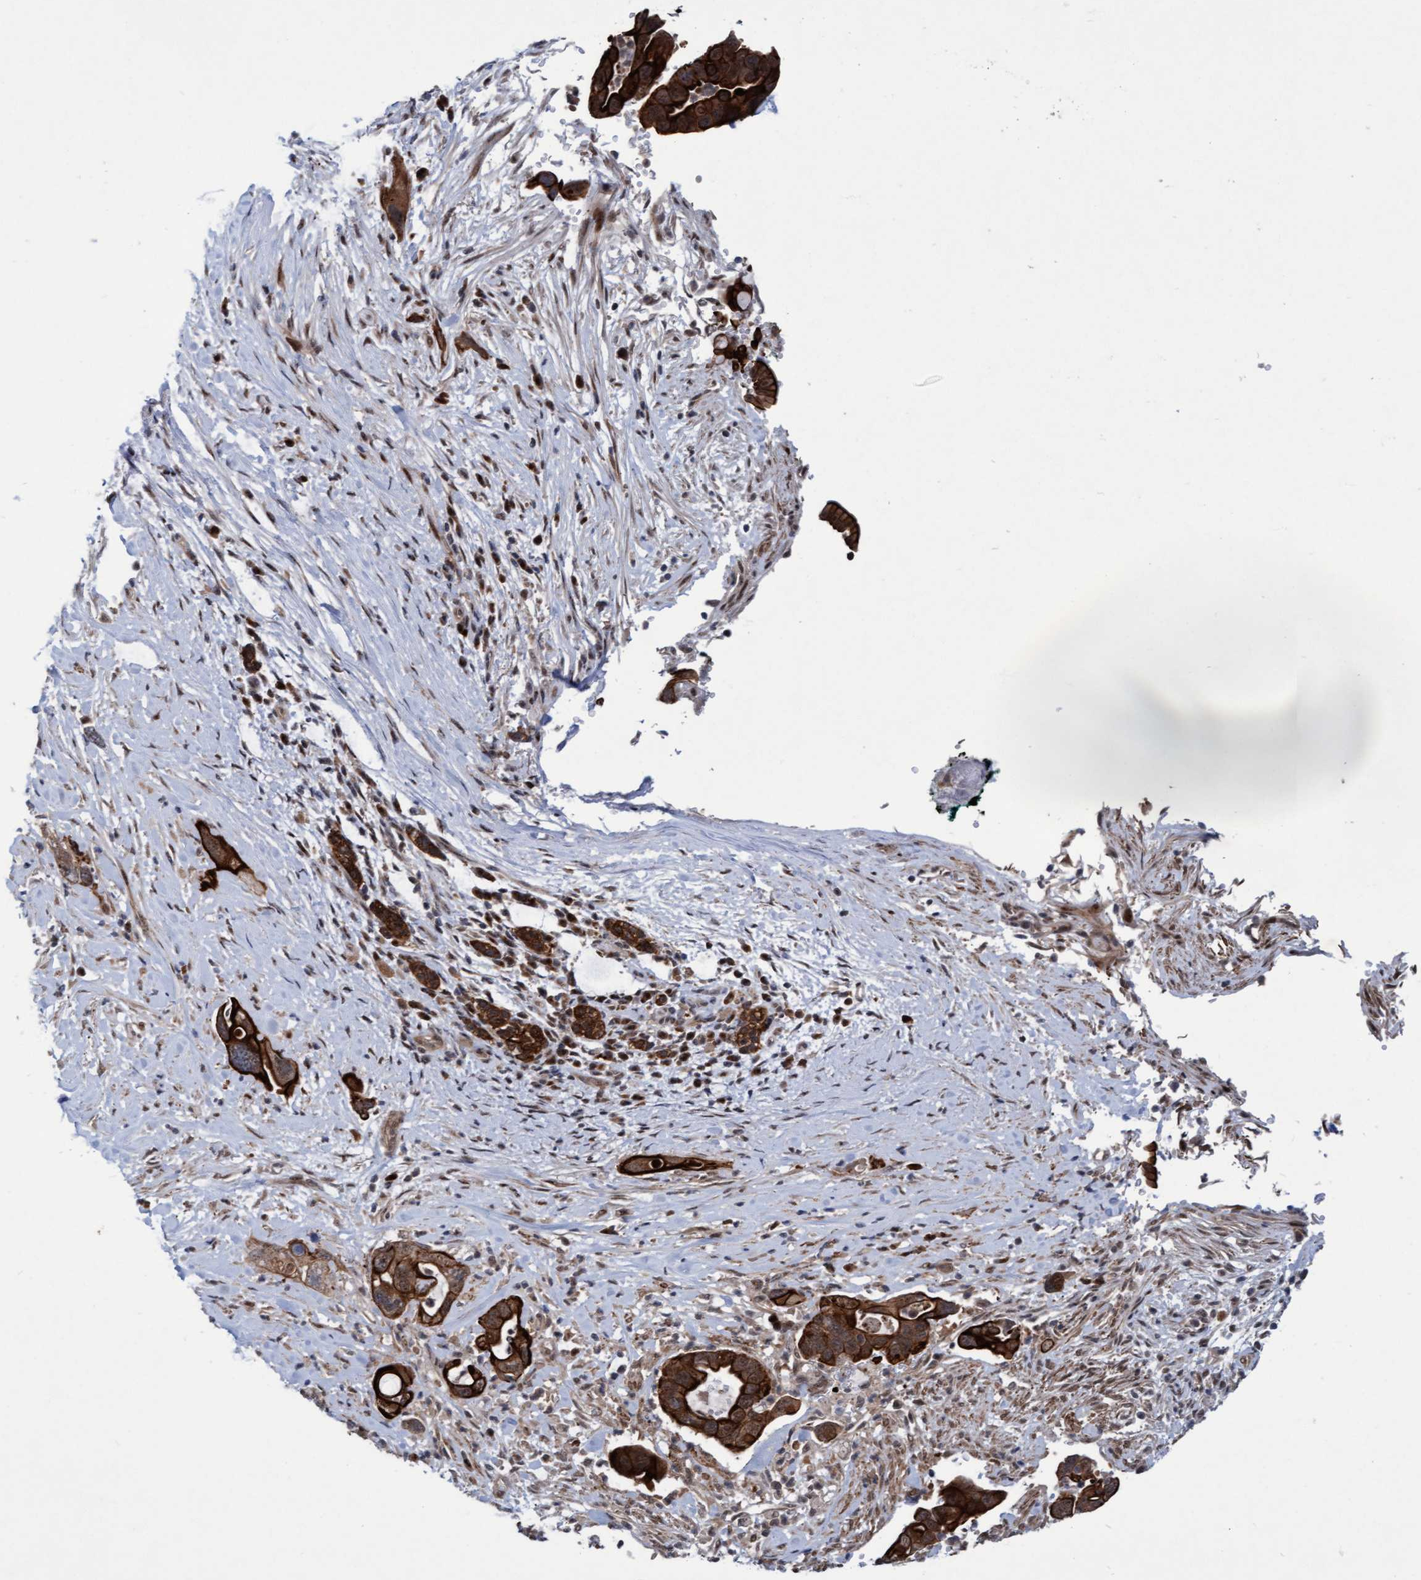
{"staining": {"intensity": "strong", "quantity": ">75%", "location": "cytoplasmic/membranous,nuclear"}, "tissue": "pancreatic cancer", "cell_type": "Tumor cells", "image_type": "cancer", "snomed": [{"axis": "morphology", "description": "Adenocarcinoma, NOS"}, {"axis": "topography", "description": "Pancreas"}], "caption": "Tumor cells reveal high levels of strong cytoplasmic/membranous and nuclear expression in about >75% of cells in pancreatic adenocarcinoma.", "gene": "RAP1GAP2", "patient": {"sex": "female", "age": 70}}